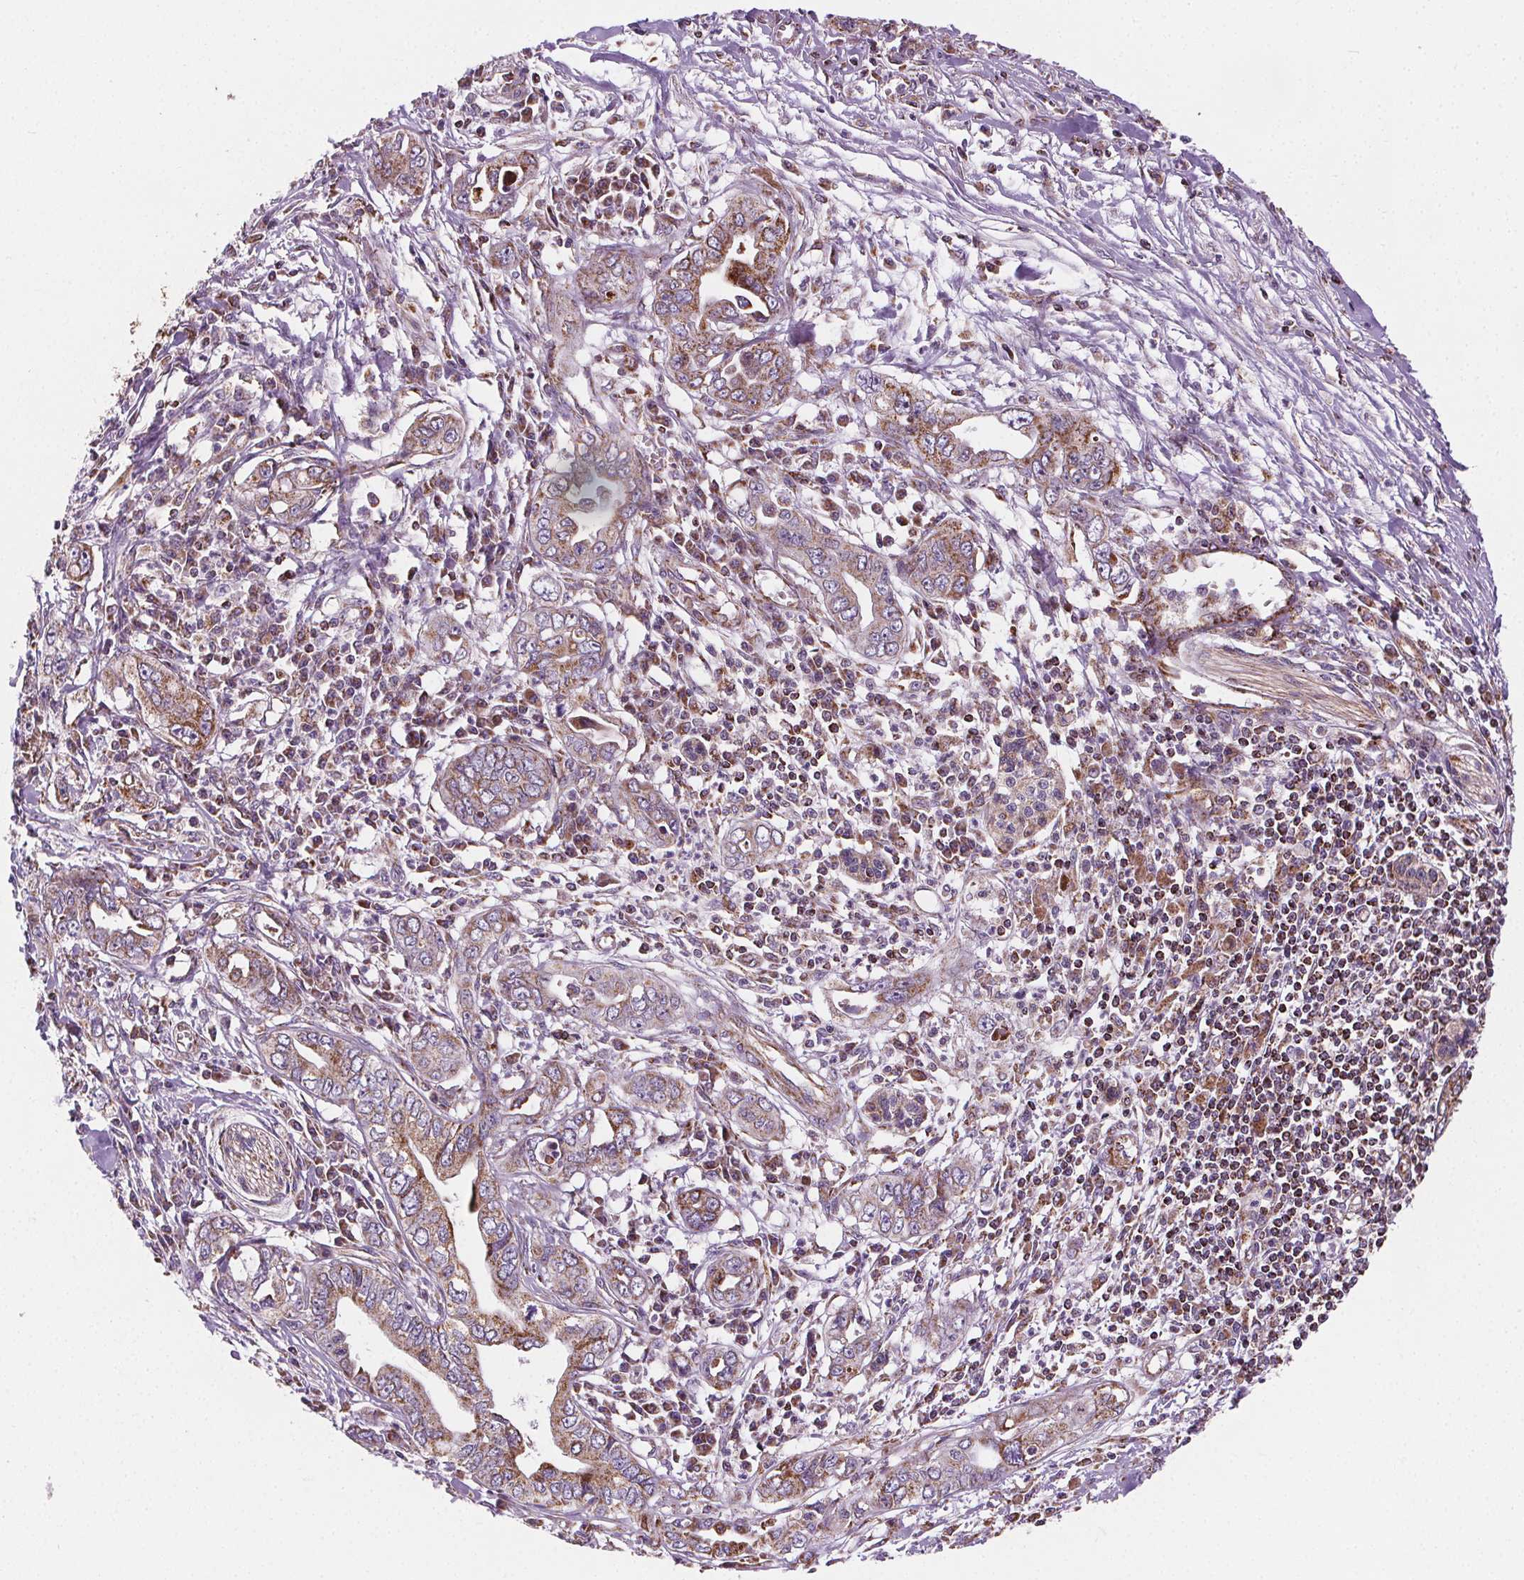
{"staining": {"intensity": "moderate", "quantity": "25%-75%", "location": "cytoplasmic/membranous"}, "tissue": "pancreatic cancer", "cell_type": "Tumor cells", "image_type": "cancer", "snomed": [{"axis": "morphology", "description": "Adenocarcinoma, NOS"}, {"axis": "topography", "description": "Pancreas"}], "caption": "Protein analysis of adenocarcinoma (pancreatic) tissue exhibits moderate cytoplasmic/membranous staining in about 25%-75% of tumor cells.", "gene": "GOLT1B", "patient": {"sex": "male", "age": 68}}